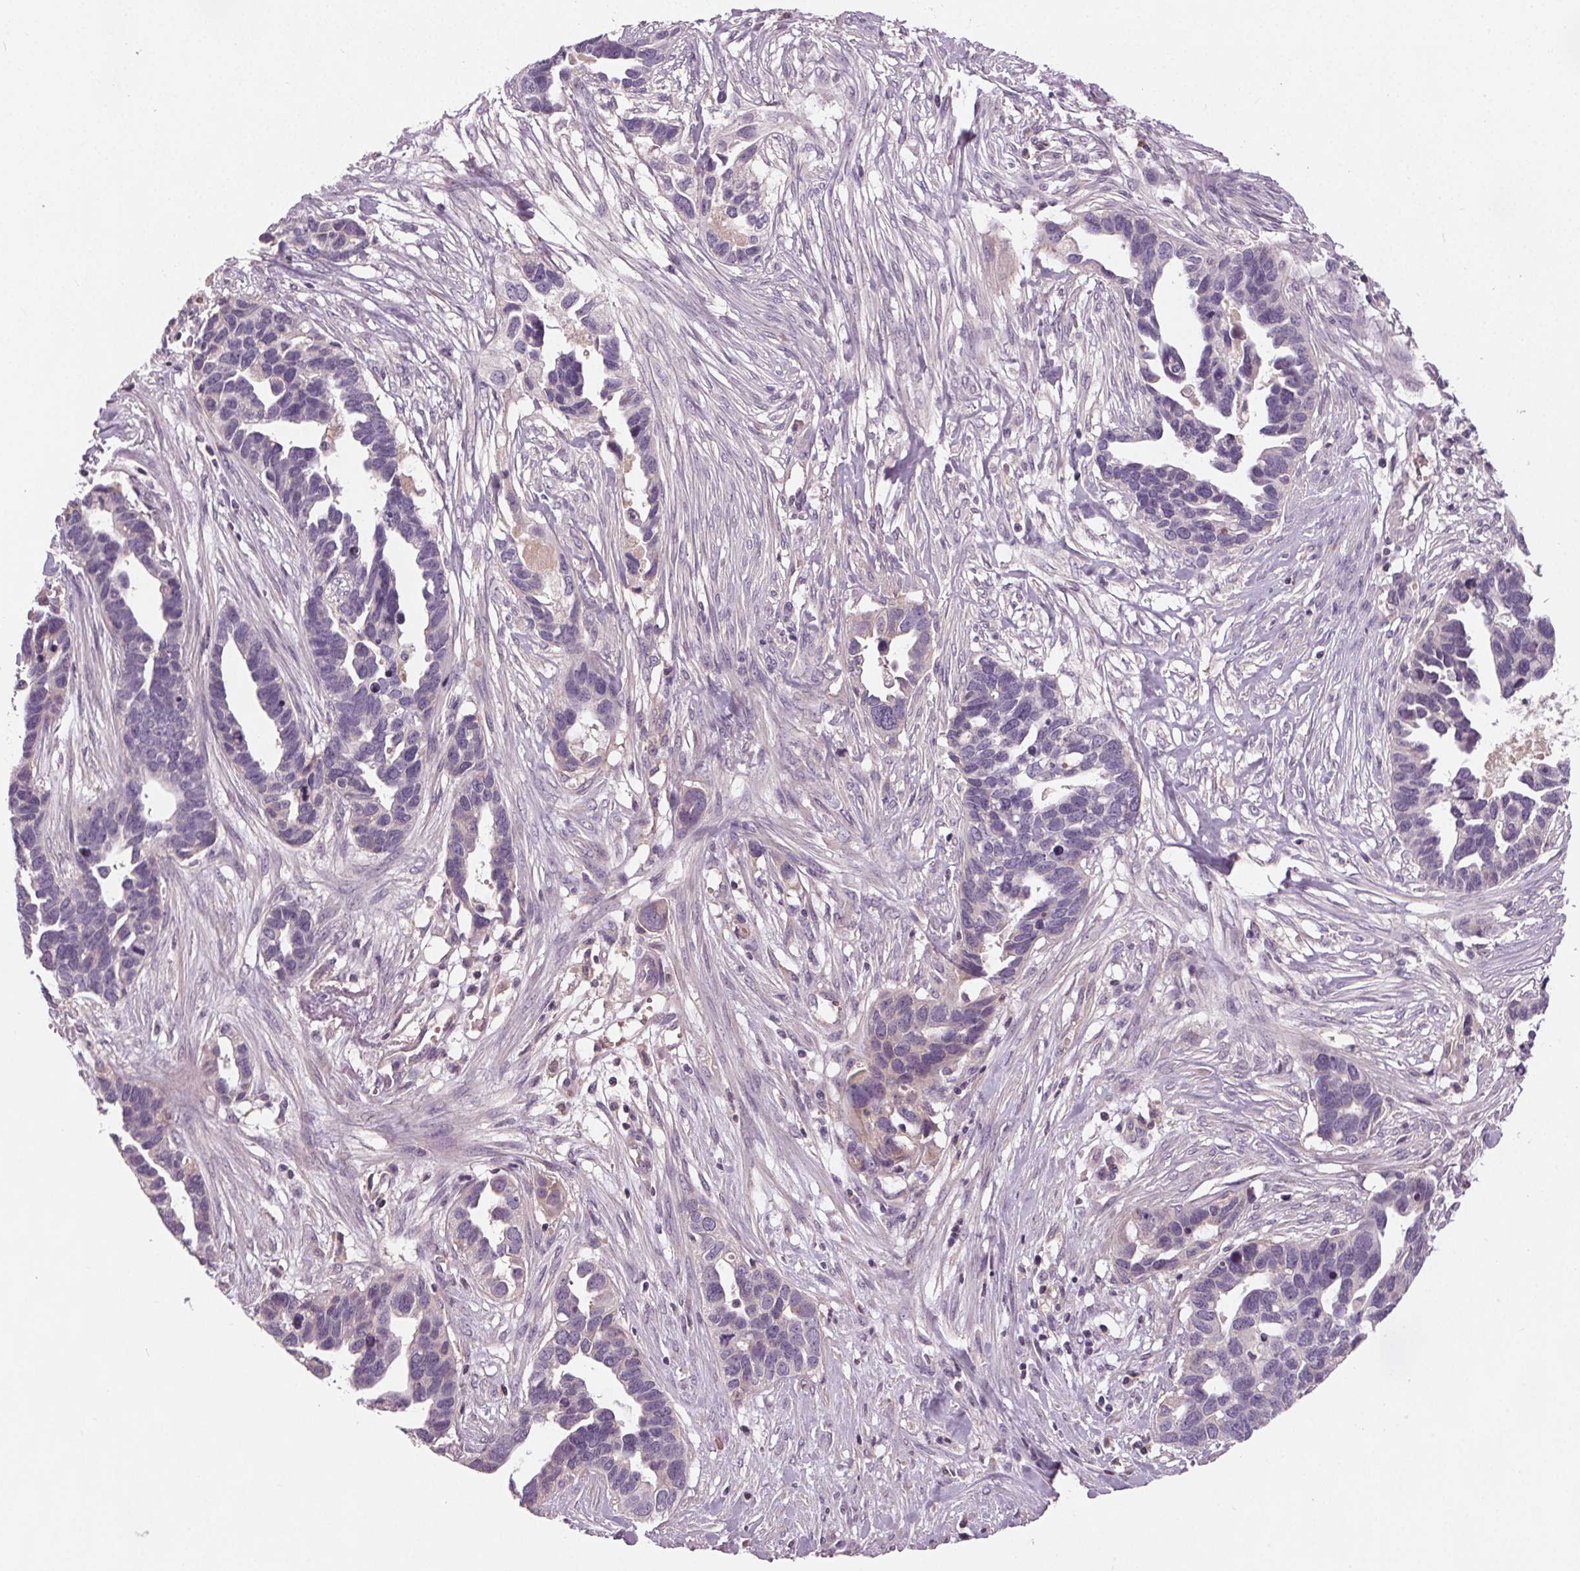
{"staining": {"intensity": "negative", "quantity": "none", "location": "none"}, "tissue": "ovarian cancer", "cell_type": "Tumor cells", "image_type": "cancer", "snomed": [{"axis": "morphology", "description": "Cystadenocarcinoma, serous, NOS"}, {"axis": "topography", "description": "Ovary"}], "caption": "Protein analysis of ovarian cancer shows no significant staining in tumor cells.", "gene": "PDGFD", "patient": {"sex": "female", "age": 54}}